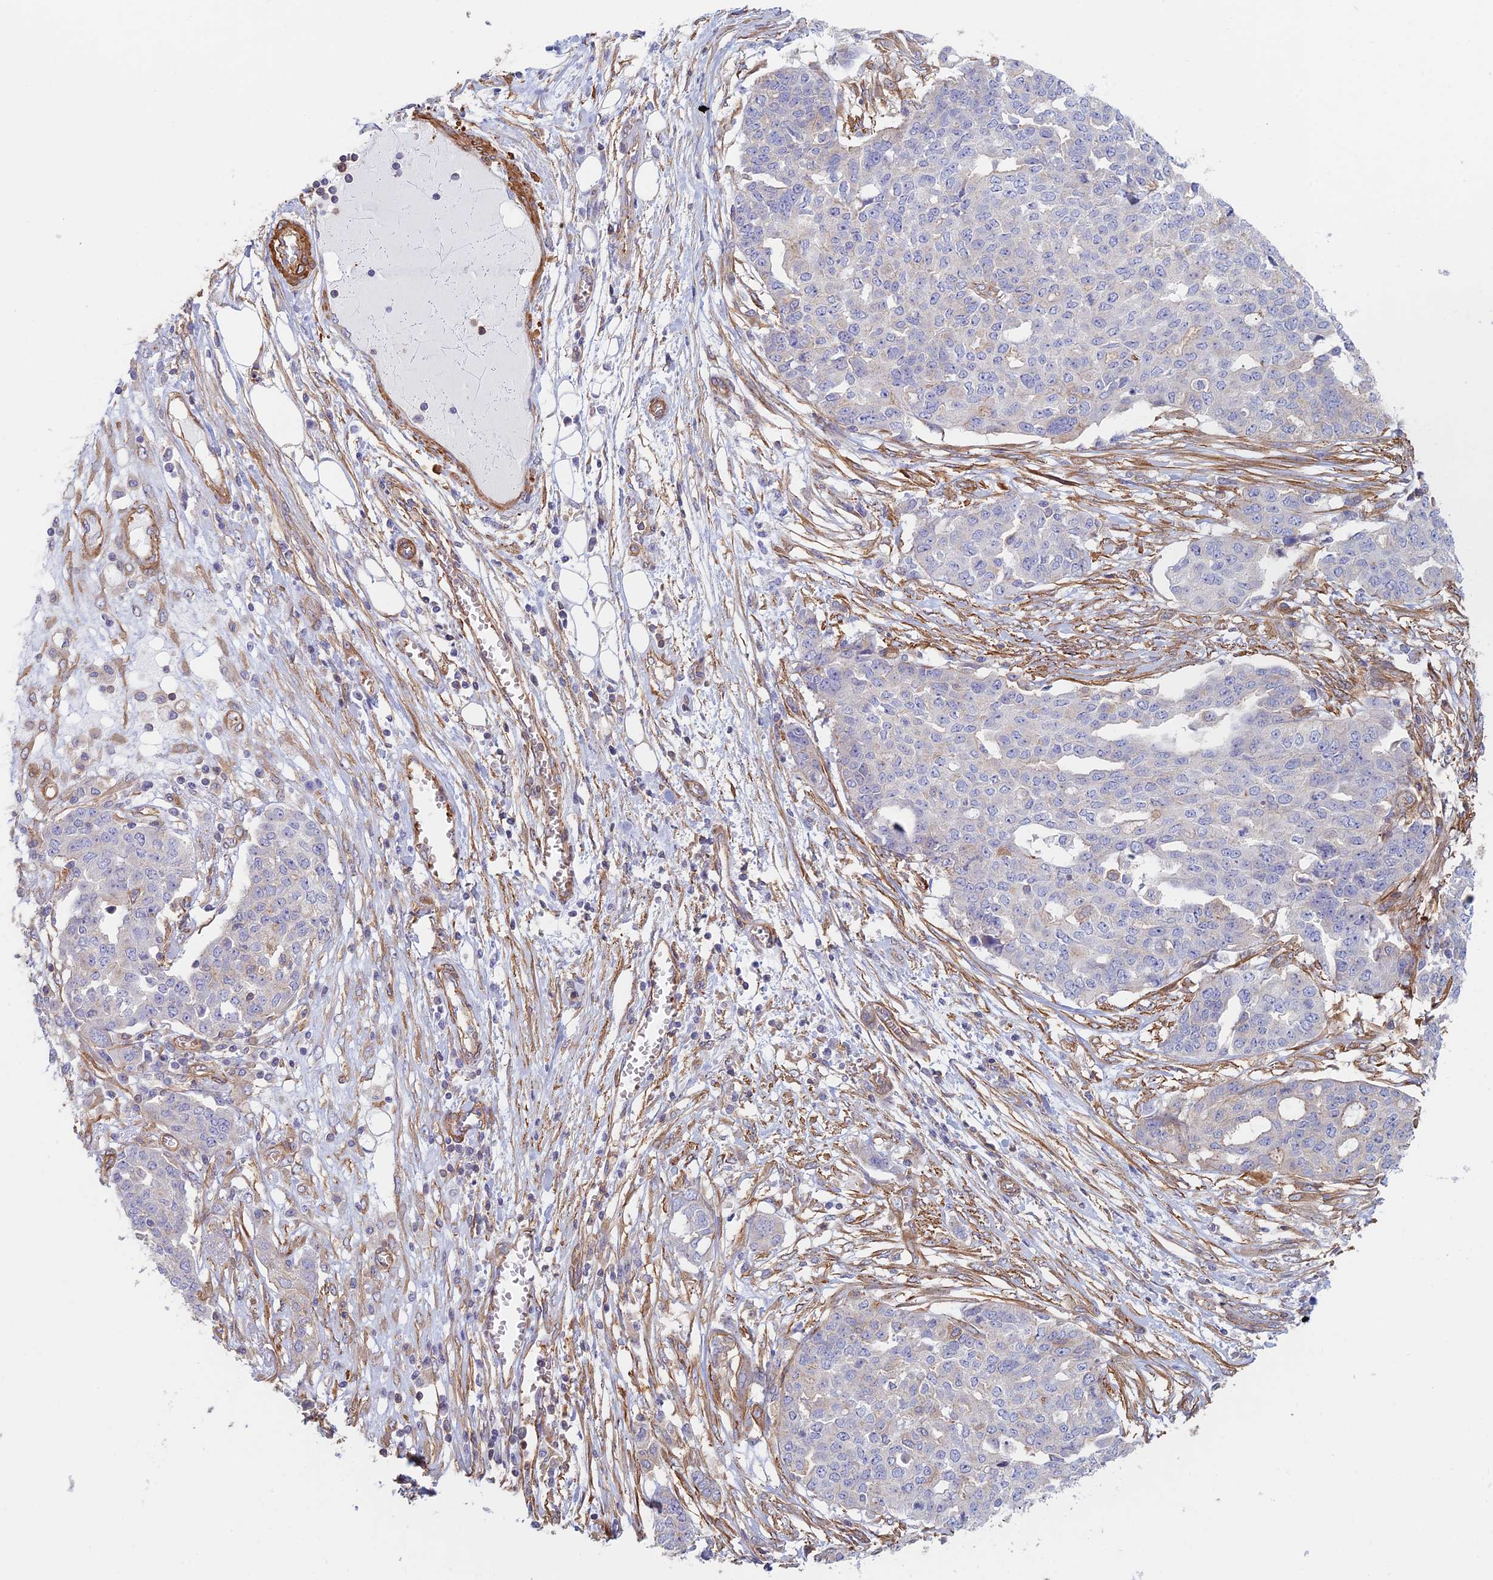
{"staining": {"intensity": "negative", "quantity": "none", "location": "none"}, "tissue": "ovarian cancer", "cell_type": "Tumor cells", "image_type": "cancer", "snomed": [{"axis": "morphology", "description": "Cystadenocarcinoma, serous, NOS"}, {"axis": "topography", "description": "Soft tissue"}, {"axis": "topography", "description": "Ovary"}], "caption": "High power microscopy histopathology image of an IHC micrograph of ovarian cancer (serous cystadenocarcinoma), revealing no significant expression in tumor cells.", "gene": "PAK4", "patient": {"sex": "female", "age": 57}}